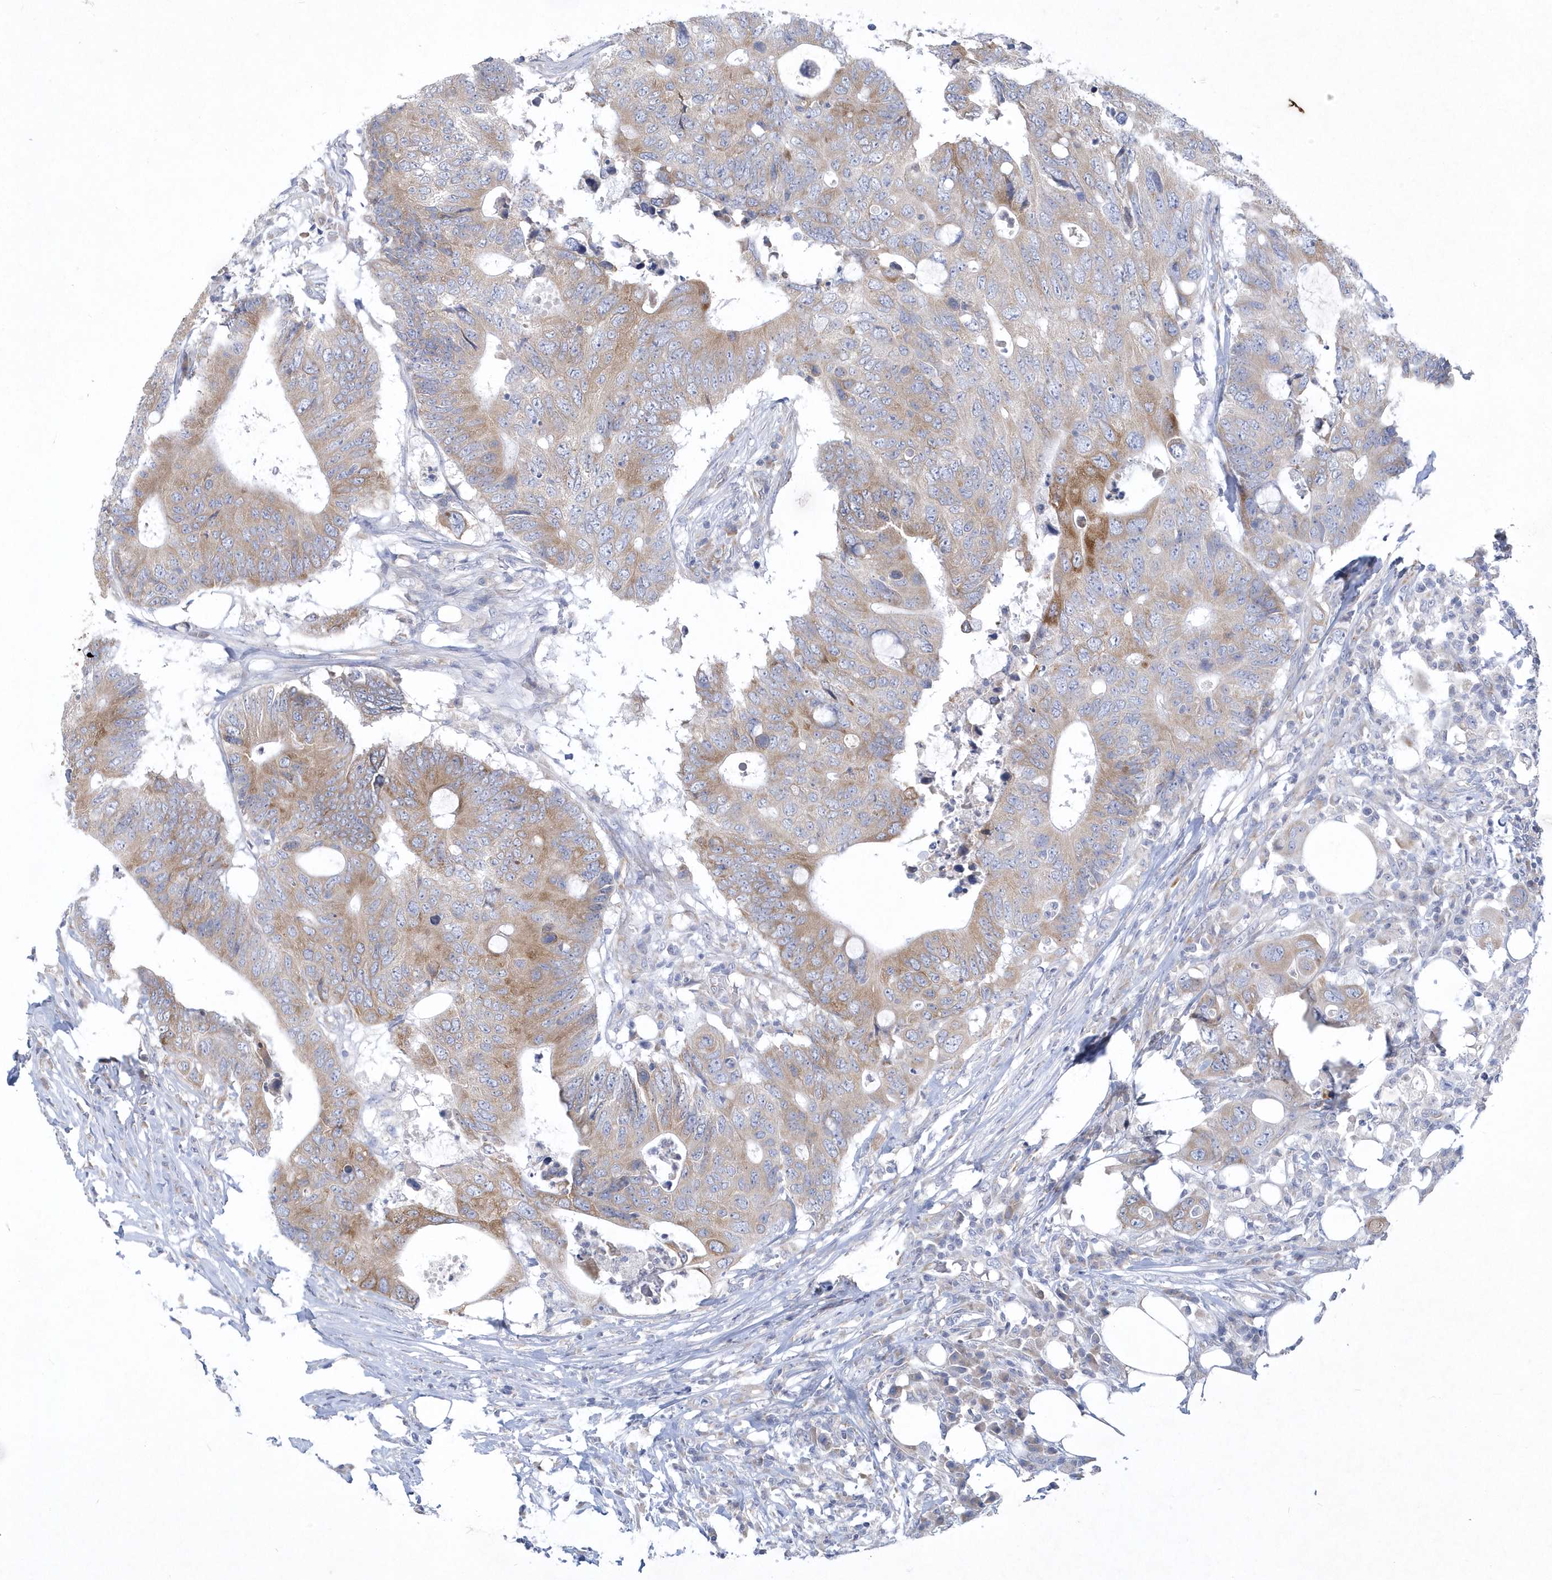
{"staining": {"intensity": "moderate", "quantity": ">75%", "location": "cytoplasmic/membranous"}, "tissue": "colorectal cancer", "cell_type": "Tumor cells", "image_type": "cancer", "snomed": [{"axis": "morphology", "description": "Adenocarcinoma, NOS"}, {"axis": "topography", "description": "Colon"}], "caption": "Tumor cells demonstrate moderate cytoplasmic/membranous expression in approximately >75% of cells in colorectal adenocarcinoma. (DAB IHC, brown staining for protein, blue staining for nuclei).", "gene": "DGAT1", "patient": {"sex": "male", "age": 71}}